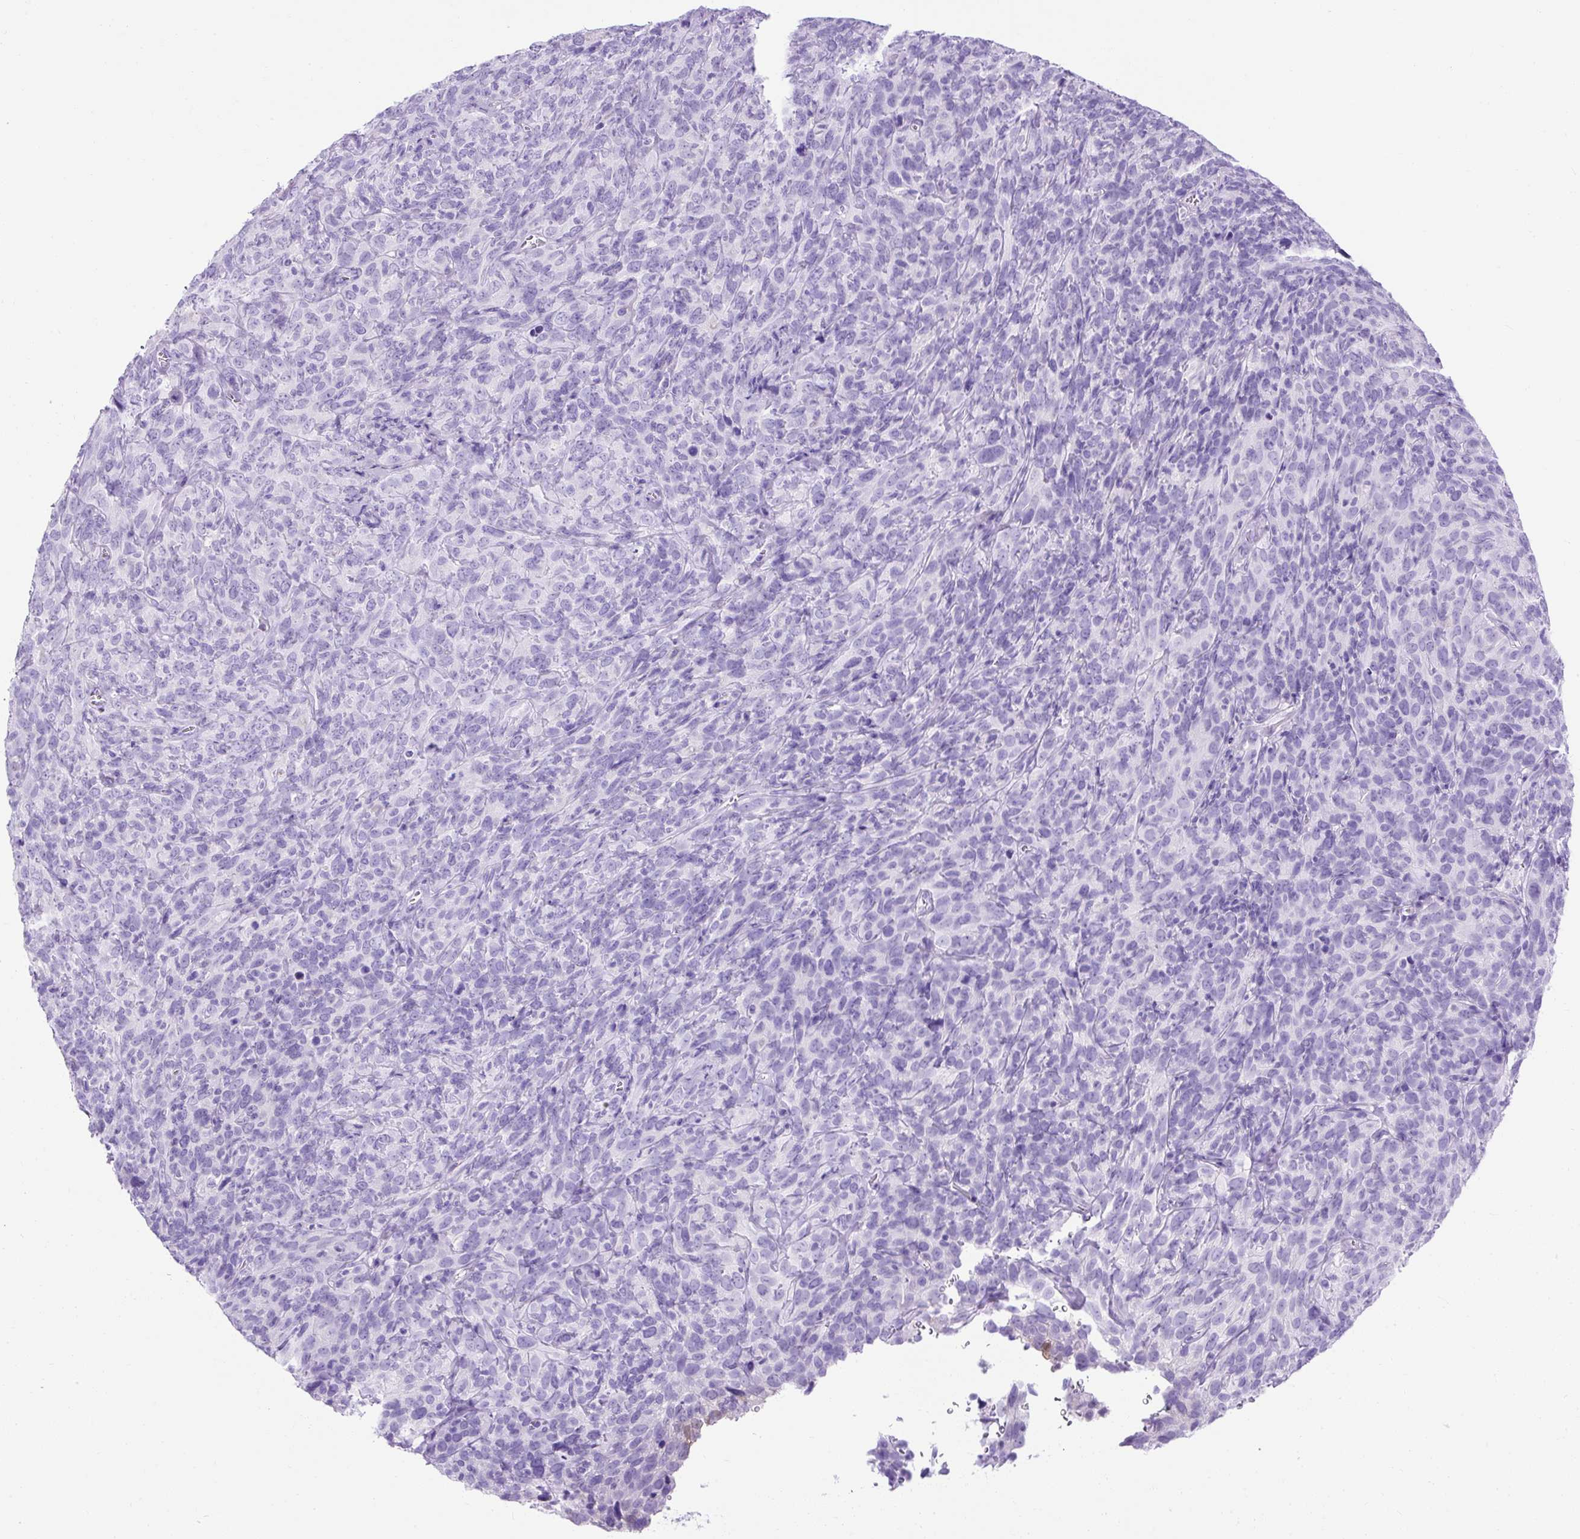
{"staining": {"intensity": "negative", "quantity": "none", "location": "none"}, "tissue": "cervical cancer", "cell_type": "Tumor cells", "image_type": "cancer", "snomed": [{"axis": "morphology", "description": "Squamous cell carcinoma, NOS"}, {"axis": "topography", "description": "Cervix"}], "caption": "Cervical cancer (squamous cell carcinoma) was stained to show a protein in brown. There is no significant staining in tumor cells.", "gene": "KRT12", "patient": {"sex": "female", "age": 51}}